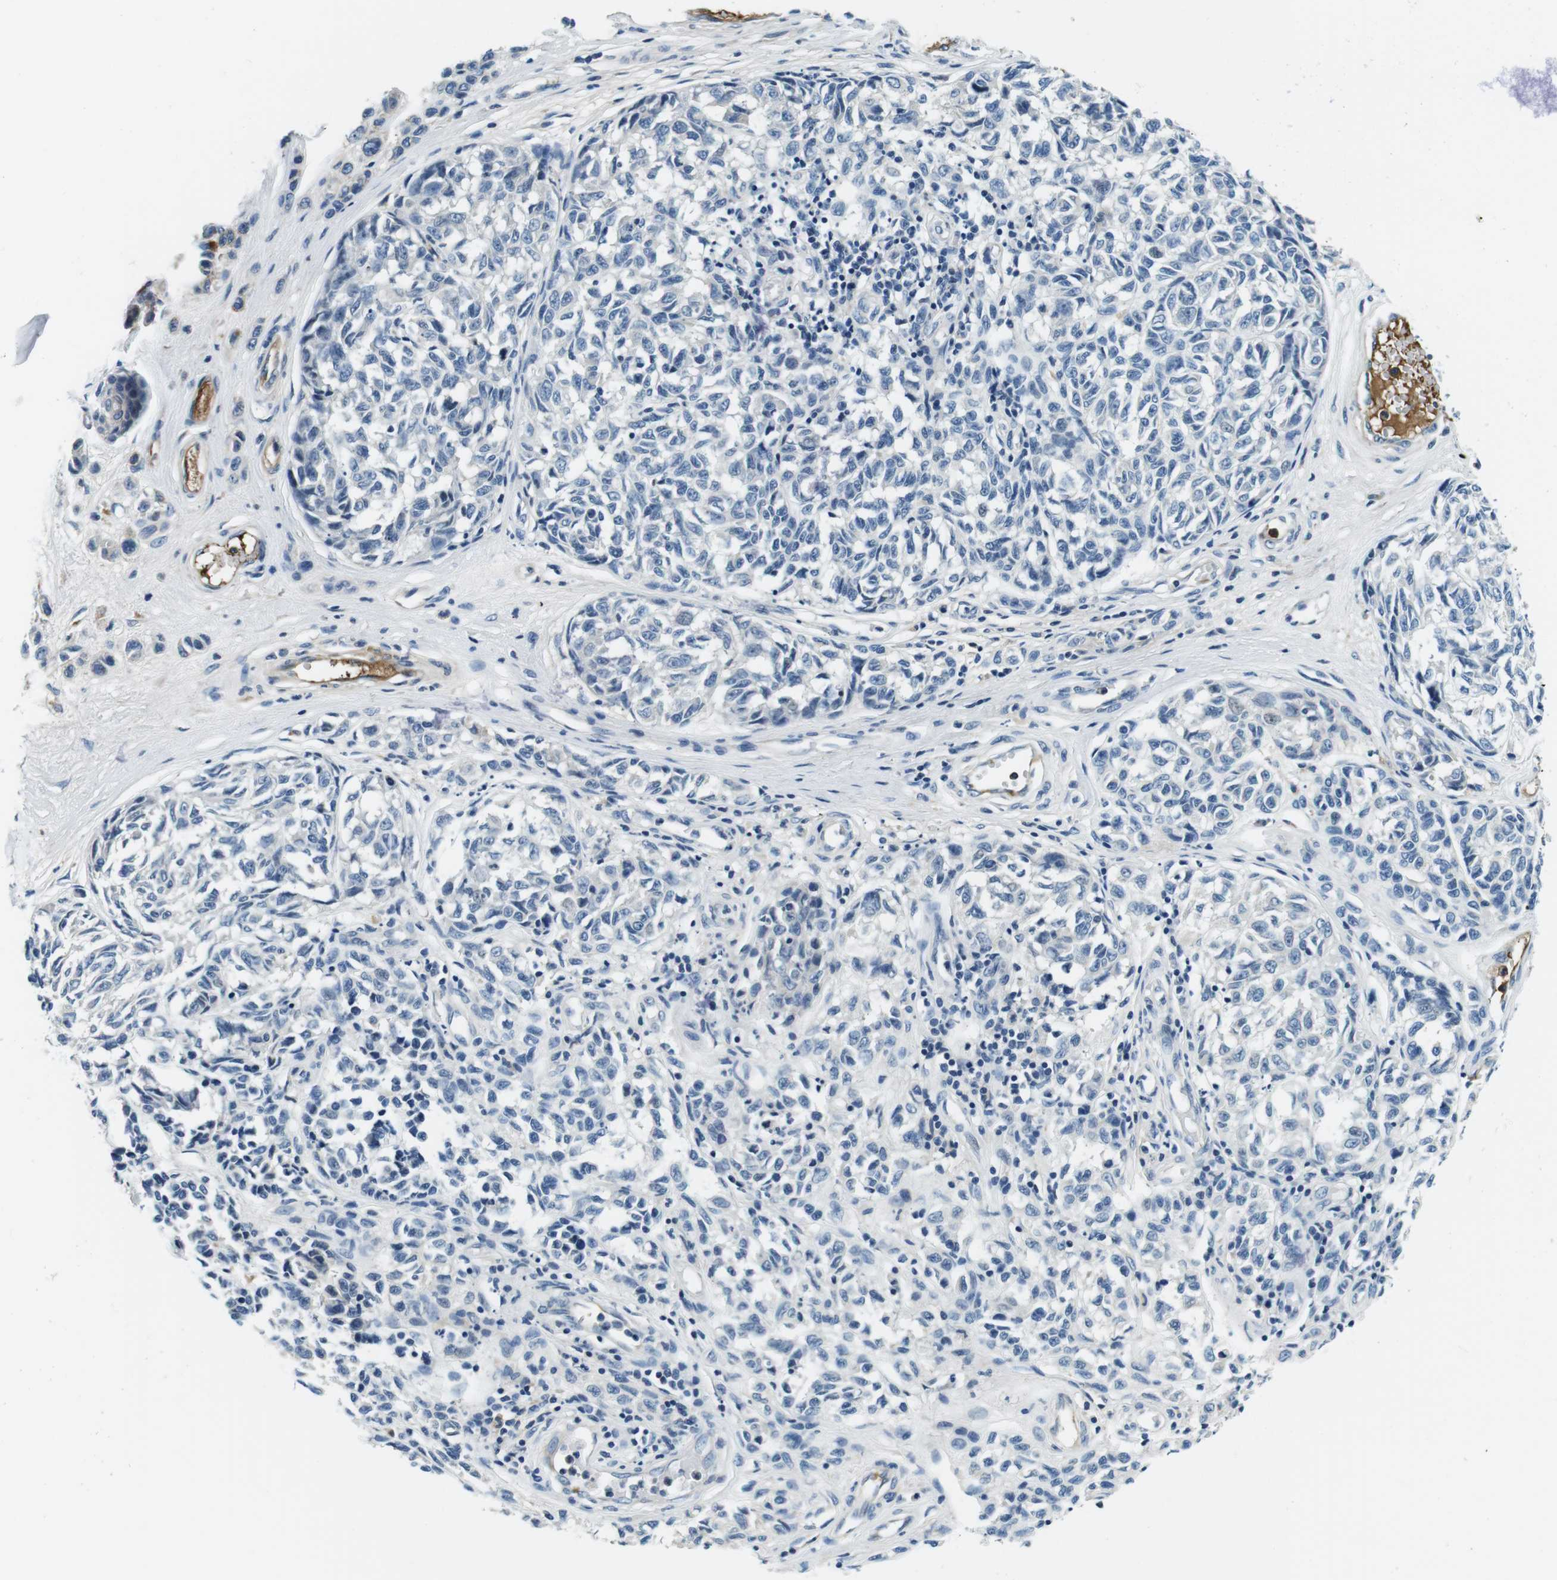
{"staining": {"intensity": "negative", "quantity": "none", "location": "none"}, "tissue": "melanoma", "cell_type": "Tumor cells", "image_type": "cancer", "snomed": [{"axis": "morphology", "description": "Malignant melanoma, NOS"}, {"axis": "topography", "description": "Skin"}], "caption": "There is no significant positivity in tumor cells of malignant melanoma.", "gene": "KCNJ5", "patient": {"sex": "female", "age": 64}}